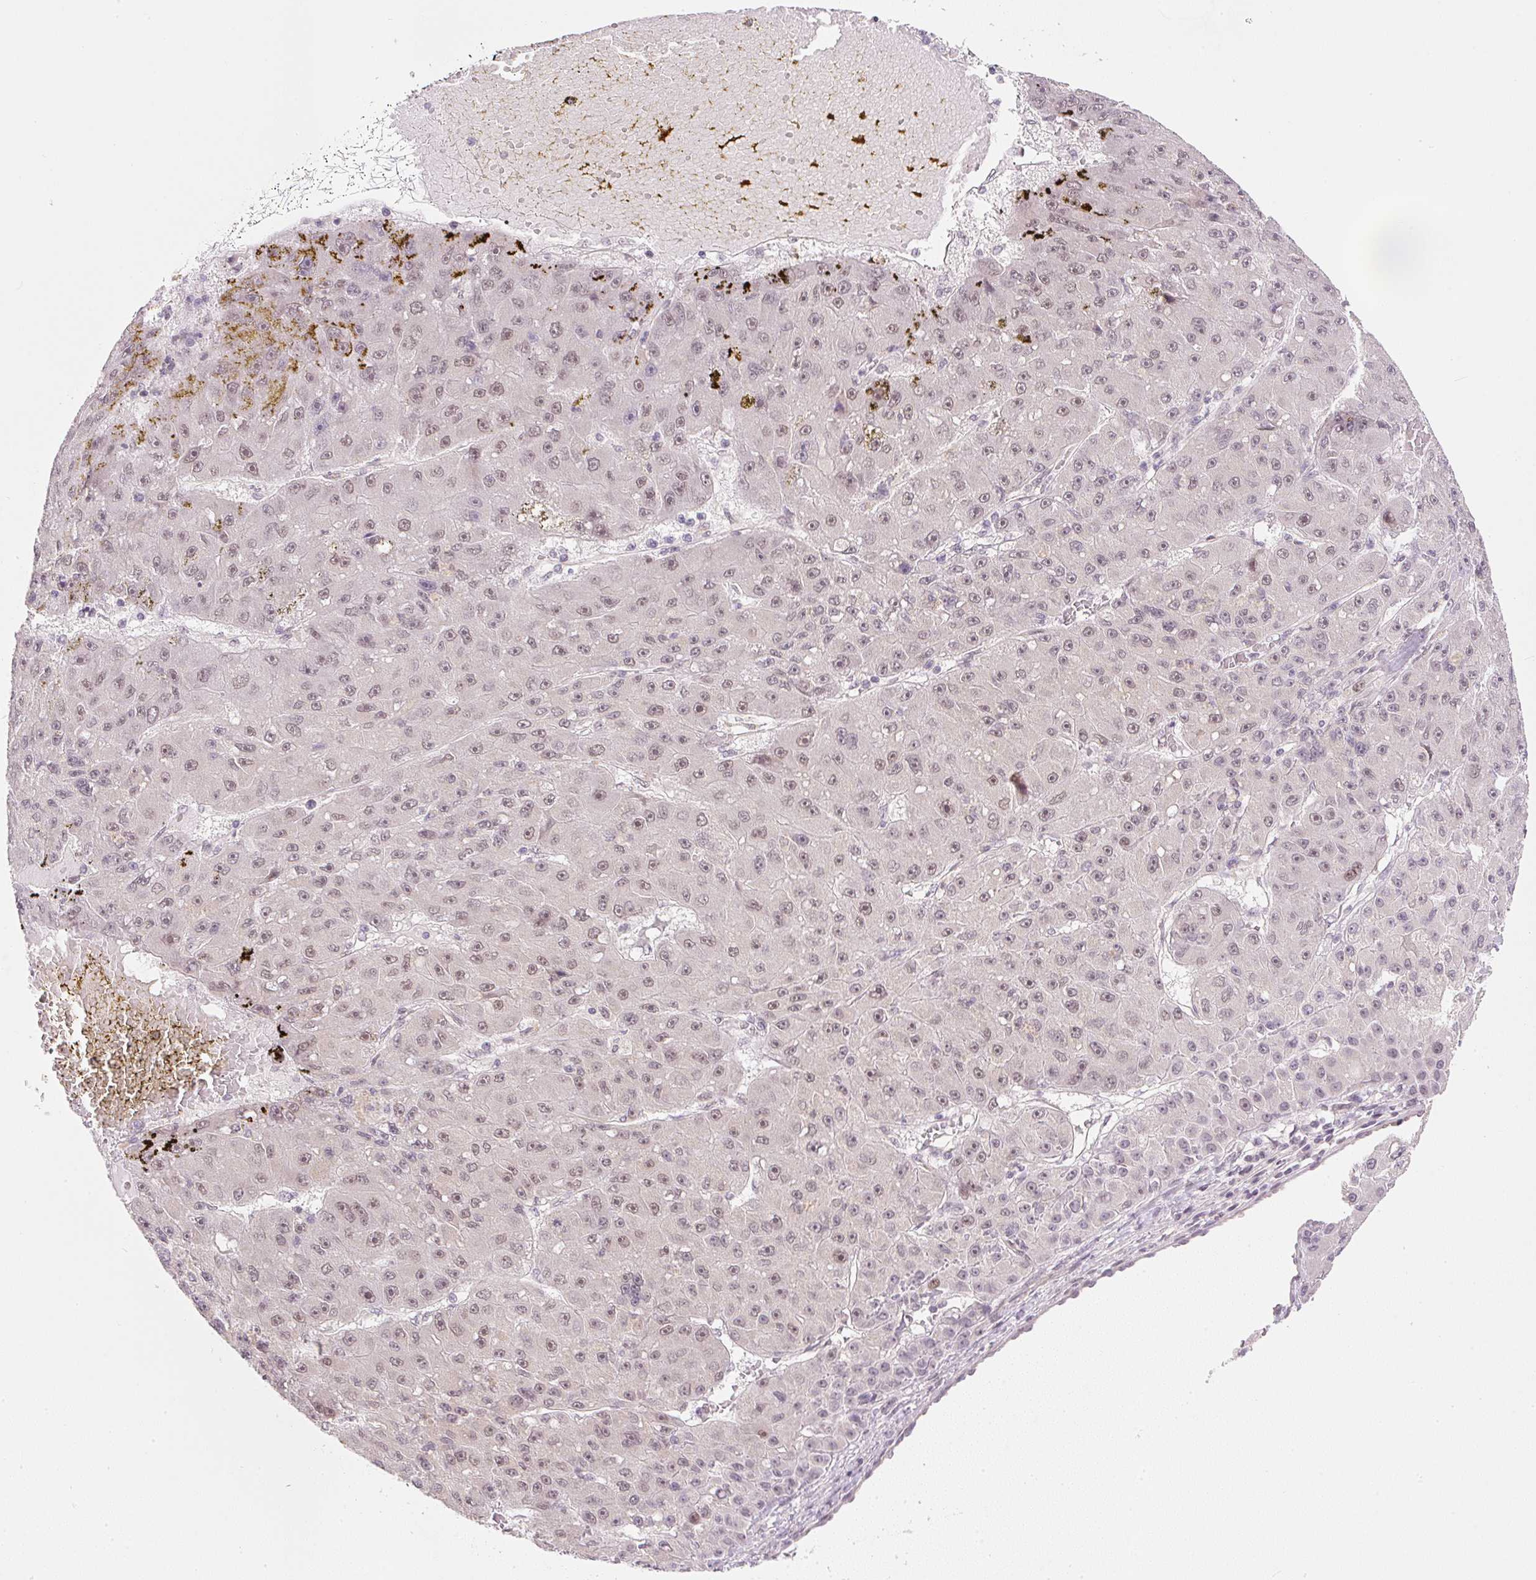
{"staining": {"intensity": "weak", "quantity": ">75%", "location": "nuclear"}, "tissue": "liver cancer", "cell_type": "Tumor cells", "image_type": "cancer", "snomed": [{"axis": "morphology", "description": "Carcinoma, Hepatocellular, NOS"}, {"axis": "topography", "description": "Liver"}], "caption": "Immunohistochemistry (IHC) histopathology image of human hepatocellular carcinoma (liver) stained for a protein (brown), which displays low levels of weak nuclear staining in about >75% of tumor cells.", "gene": "DPPA4", "patient": {"sex": "male", "age": 67}}